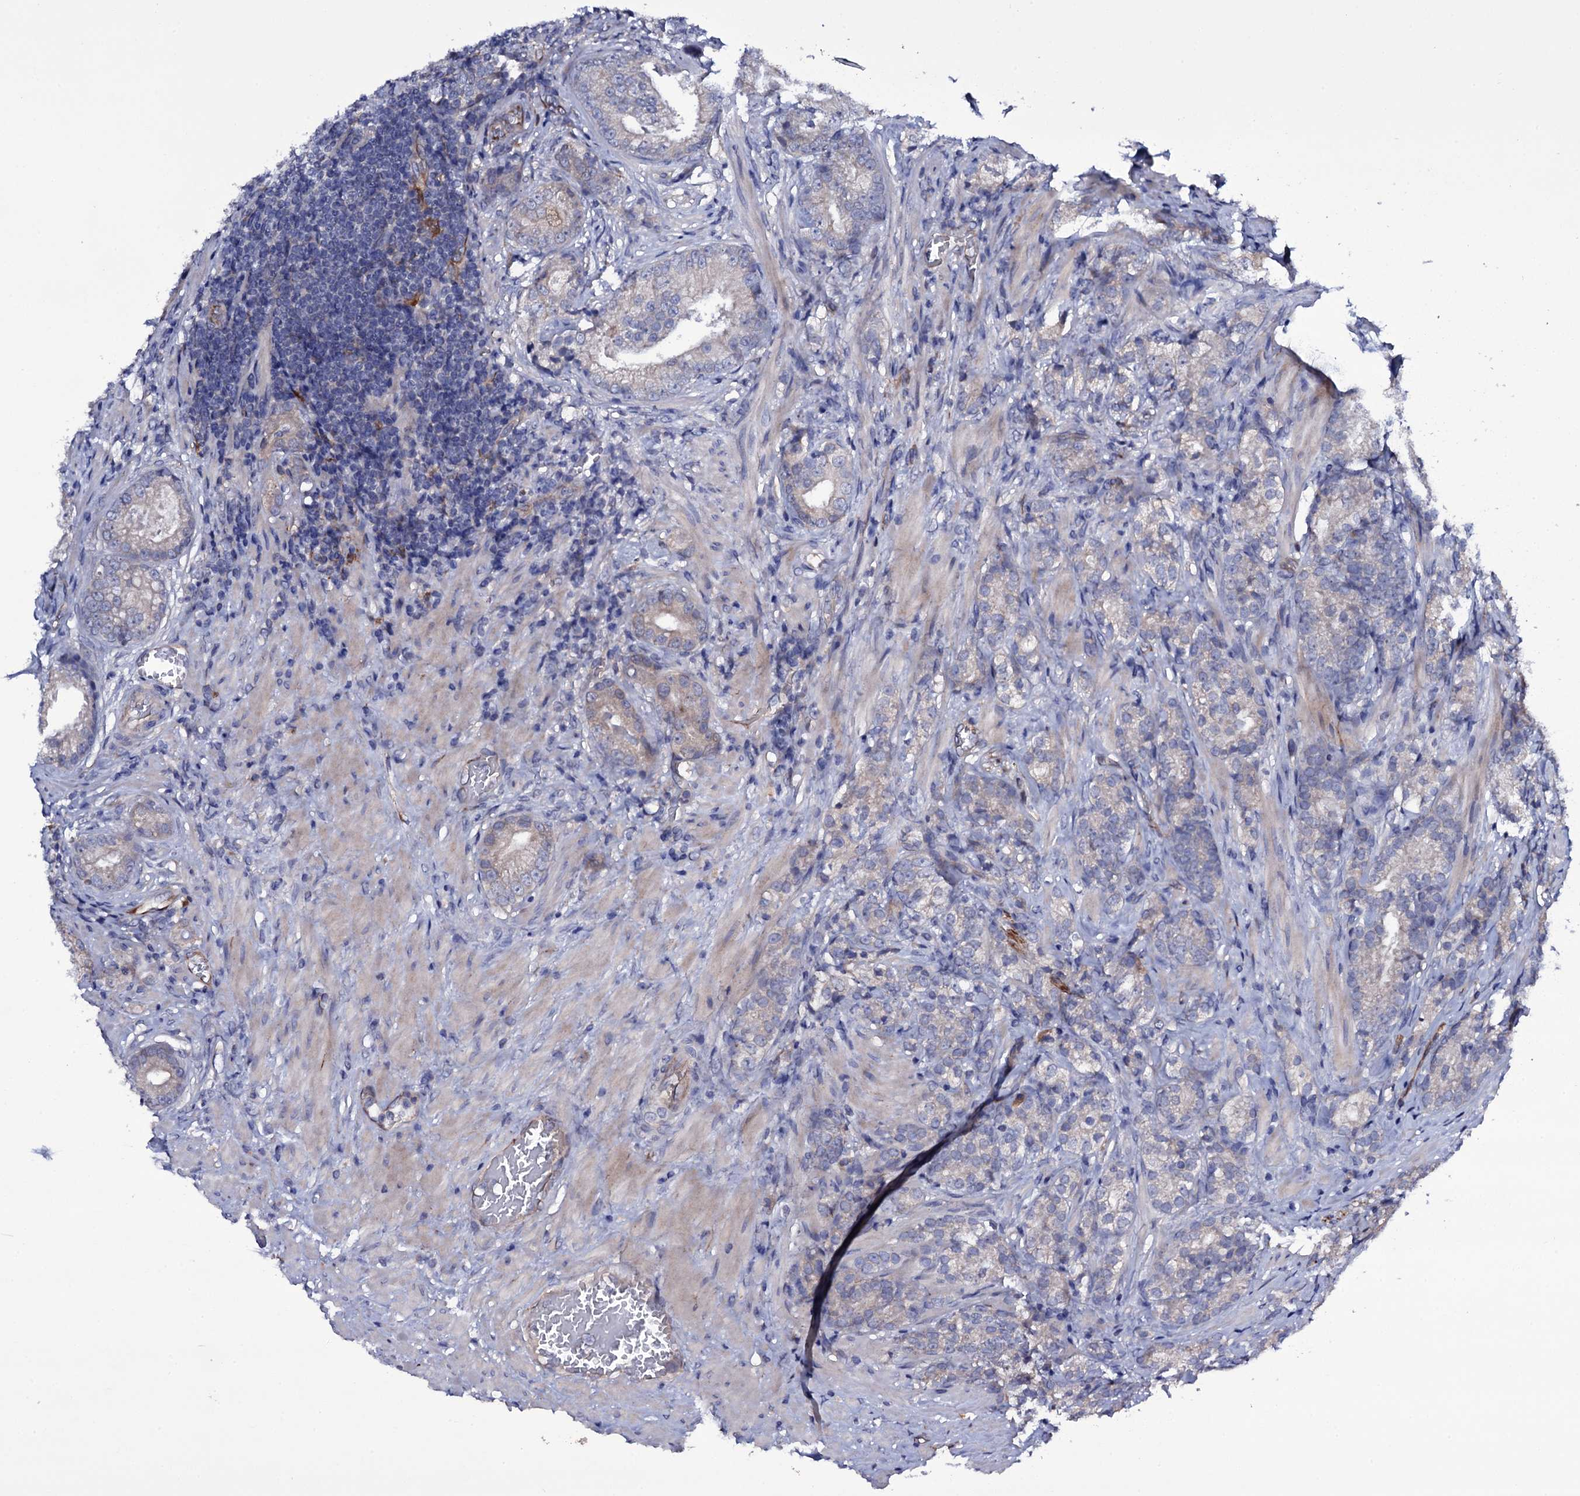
{"staining": {"intensity": "negative", "quantity": "none", "location": "none"}, "tissue": "prostate cancer", "cell_type": "Tumor cells", "image_type": "cancer", "snomed": [{"axis": "morphology", "description": "Adenocarcinoma, High grade"}, {"axis": "topography", "description": "Prostate"}], "caption": "Immunohistochemistry of human adenocarcinoma (high-grade) (prostate) demonstrates no expression in tumor cells.", "gene": "BCL2L14", "patient": {"sex": "male", "age": 69}}